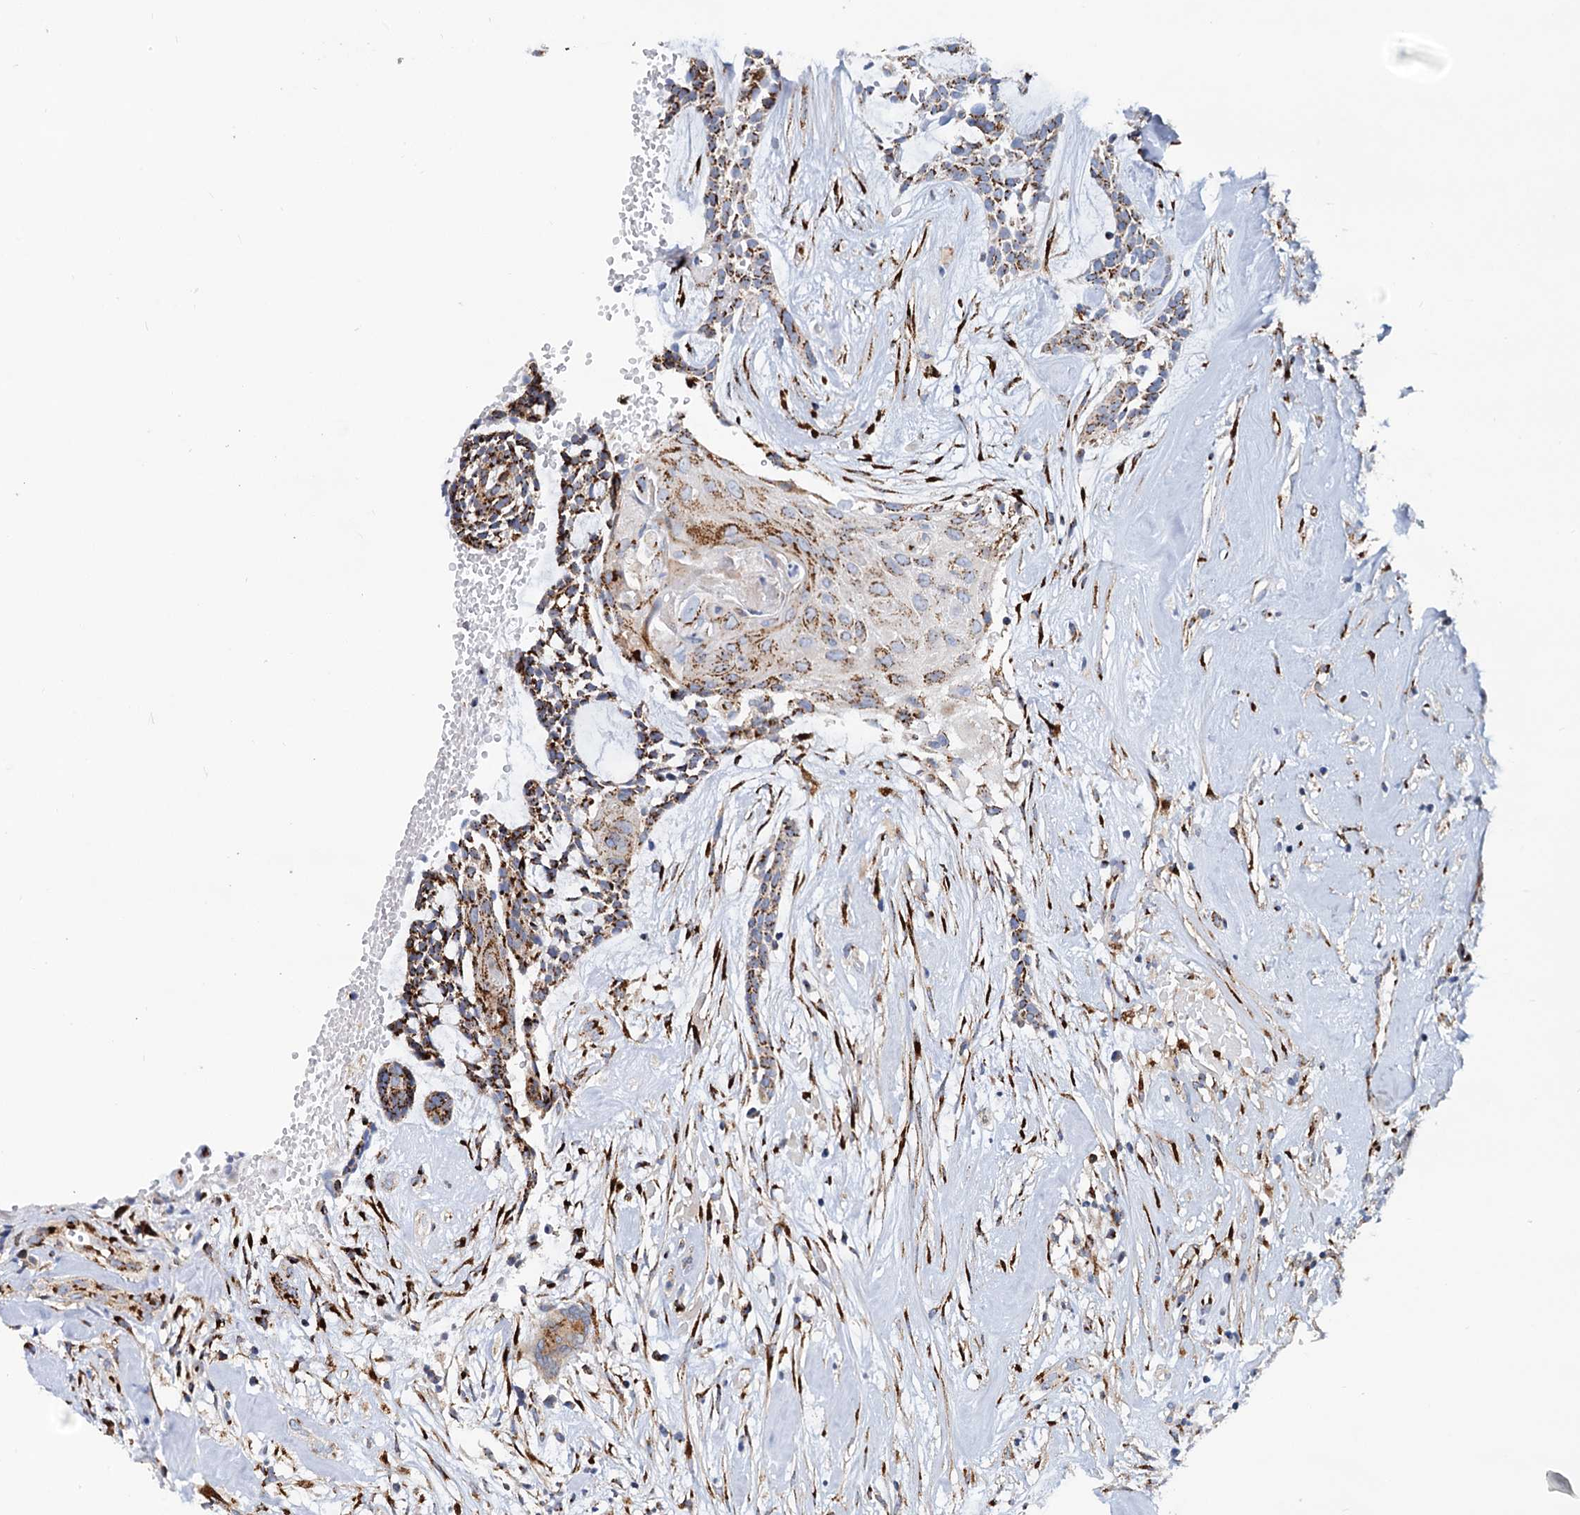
{"staining": {"intensity": "moderate", "quantity": "25%-75%", "location": "cytoplasmic/membranous"}, "tissue": "head and neck cancer", "cell_type": "Tumor cells", "image_type": "cancer", "snomed": [{"axis": "morphology", "description": "Adenocarcinoma, NOS"}, {"axis": "topography", "description": "Subcutis"}, {"axis": "topography", "description": "Head-Neck"}], "caption": "Protein staining shows moderate cytoplasmic/membranous expression in about 25%-75% of tumor cells in head and neck cancer (adenocarcinoma).", "gene": "SUPT20H", "patient": {"sex": "female", "age": 73}}